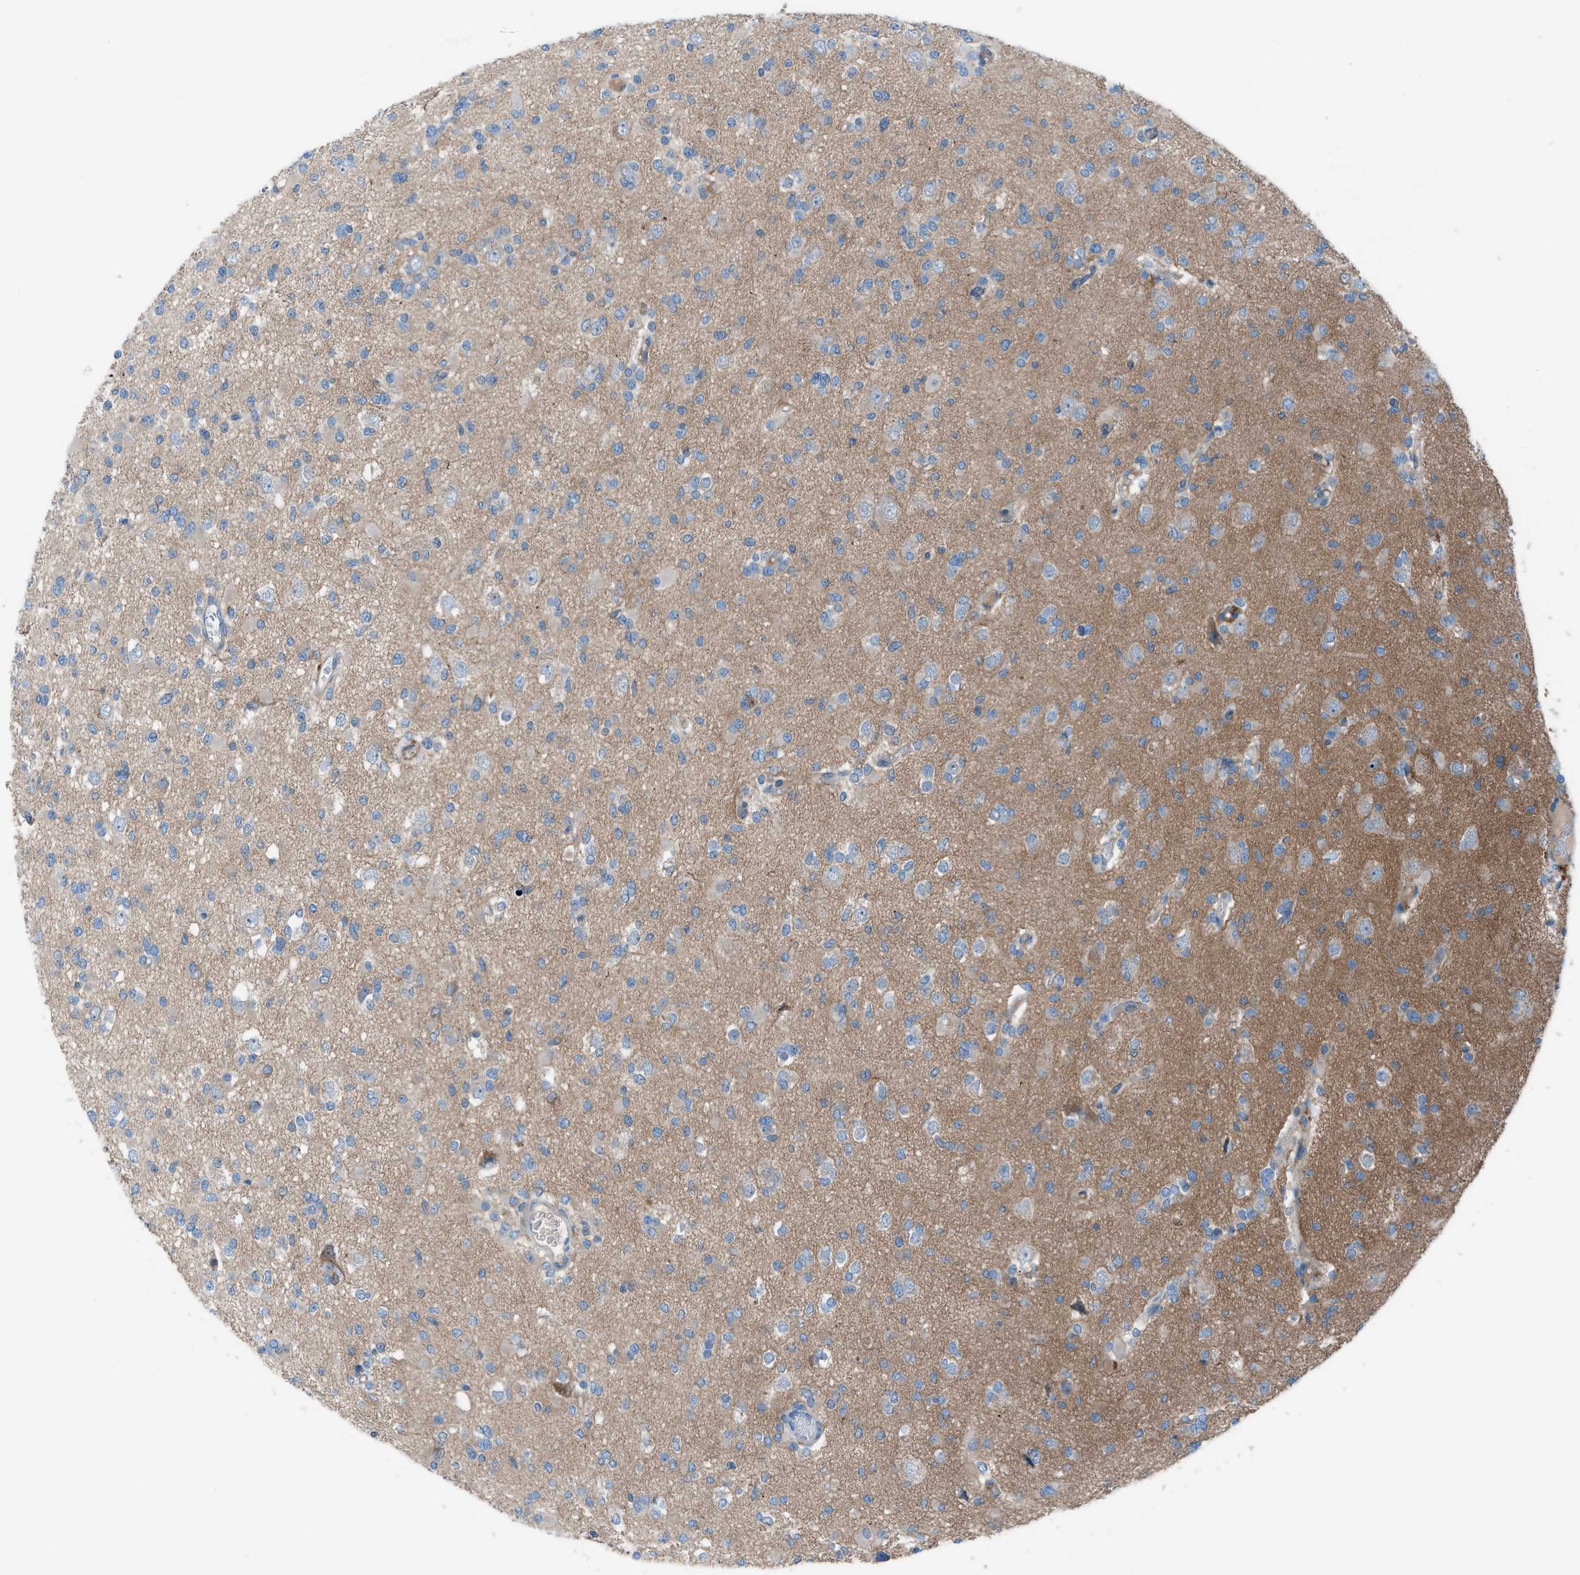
{"staining": {"intensity": "negative", "quantity": "none", "location": "none"}, "tissue": "glioma", "cell_type": "Tumor cells", "image_type": "cancer", "snomed": [{"axis": "morphology", "description": "Glioma, malignant, Low grade"}, {"axis": "topography", "description": "Brain"}], "caption": "Immunohistochemistry (IHC) image of neoplastic tissue: glioma stained with DAB shows no significant protein expression in tumor cells.", "gene": "C5AR2", "patient": {"sex": "female", "age": 22}}